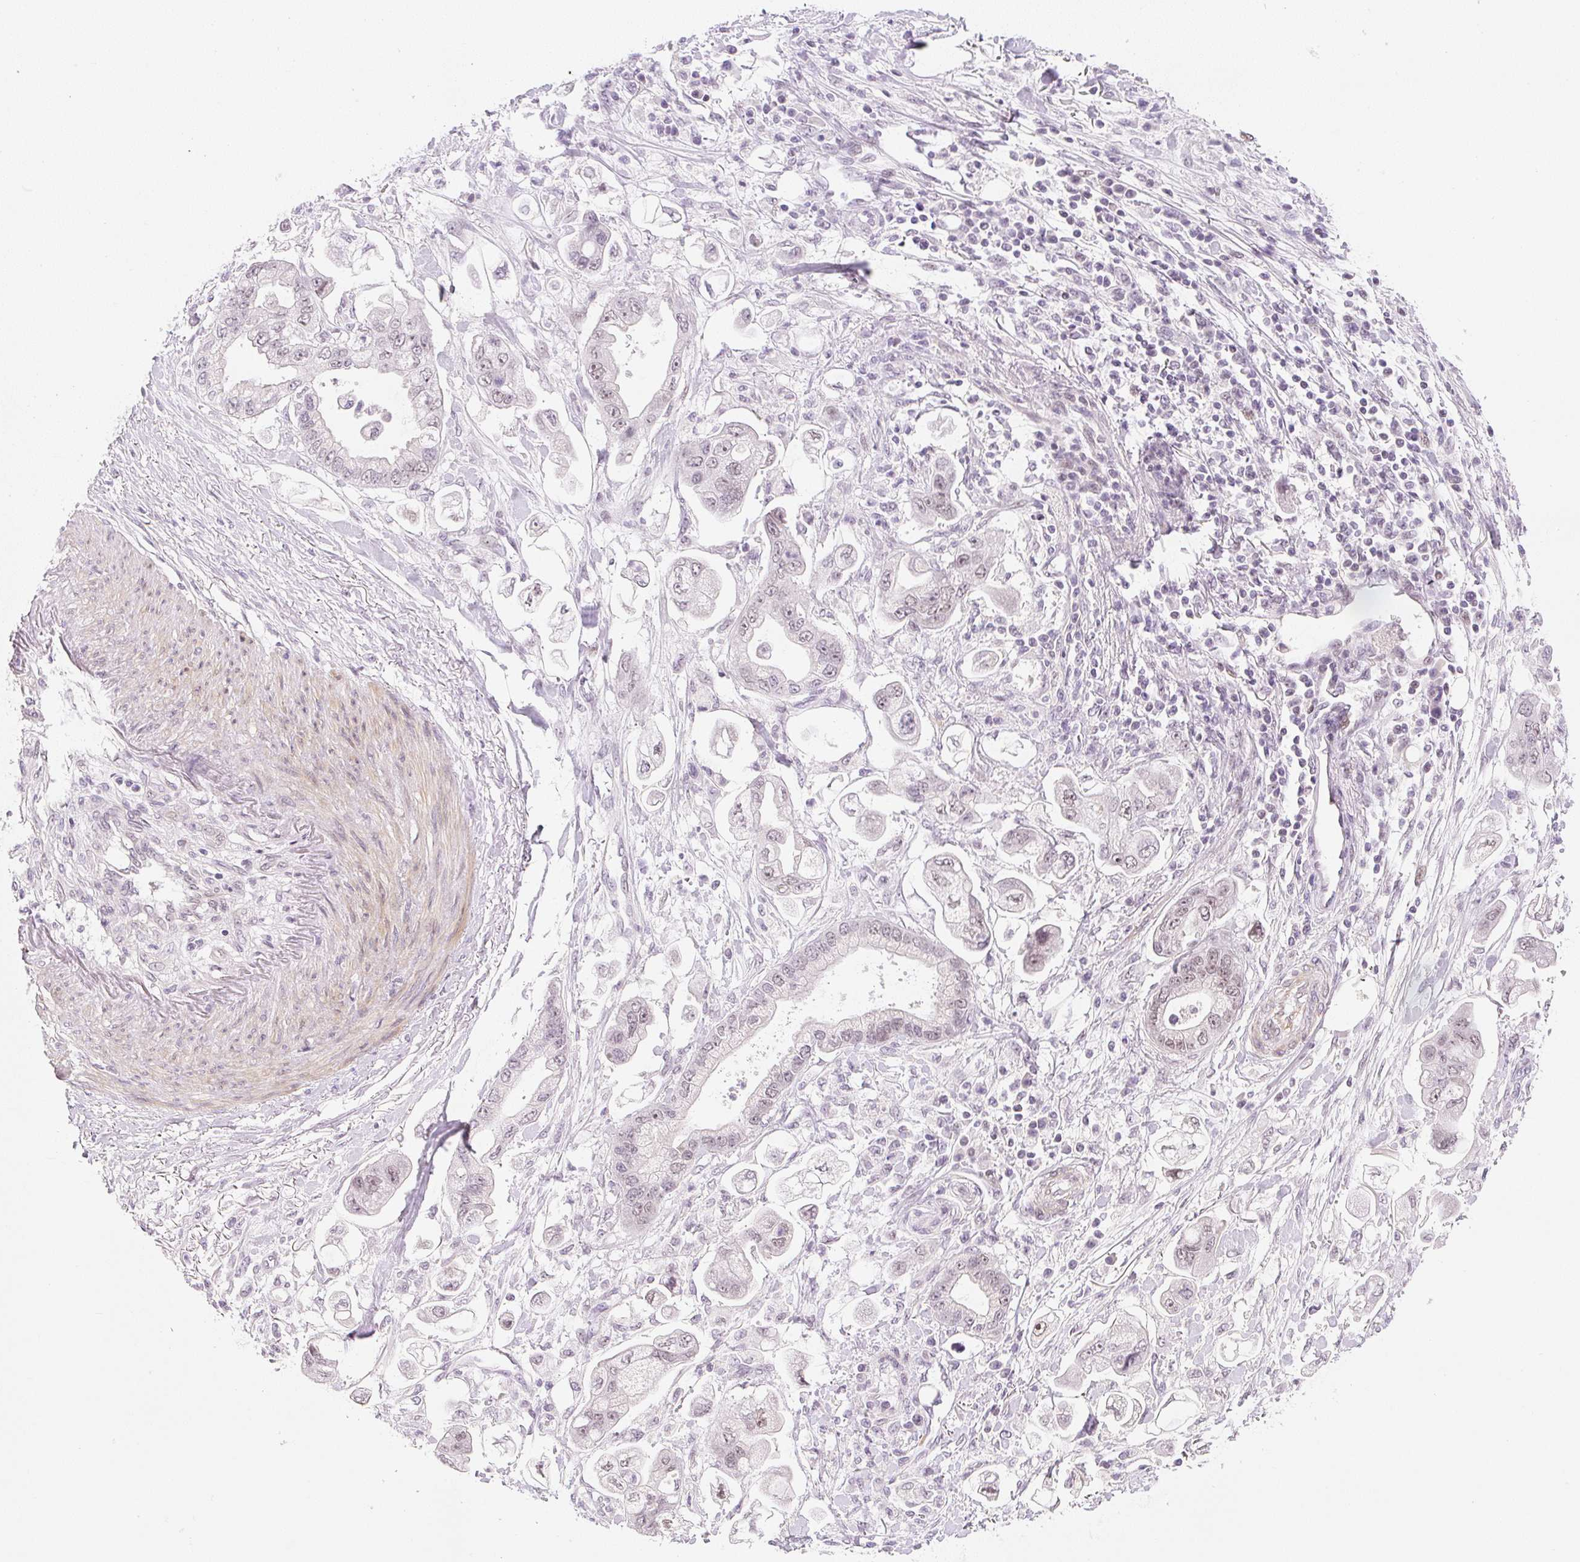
{"staining": {"intensity": "weak", "quantity": ">75%", "location": "nuclear"}, "tissue": "stomach cancer", "cell_type": "Tumor cells", "image_type": "cancer", "snomed": [{"axis": "morphology", "description": "Adenocarcinoma, NOS"}, {"axis": "topography", "description": "Stomach"}], "caption": "Brown immunohistochemical staining in stomach adenocarcinoma demonstrates weak nuclear staining in approximately >75% of tumor cells.", "gene": "DPPA4", "patient": {"sex": "male", "age": 62}}